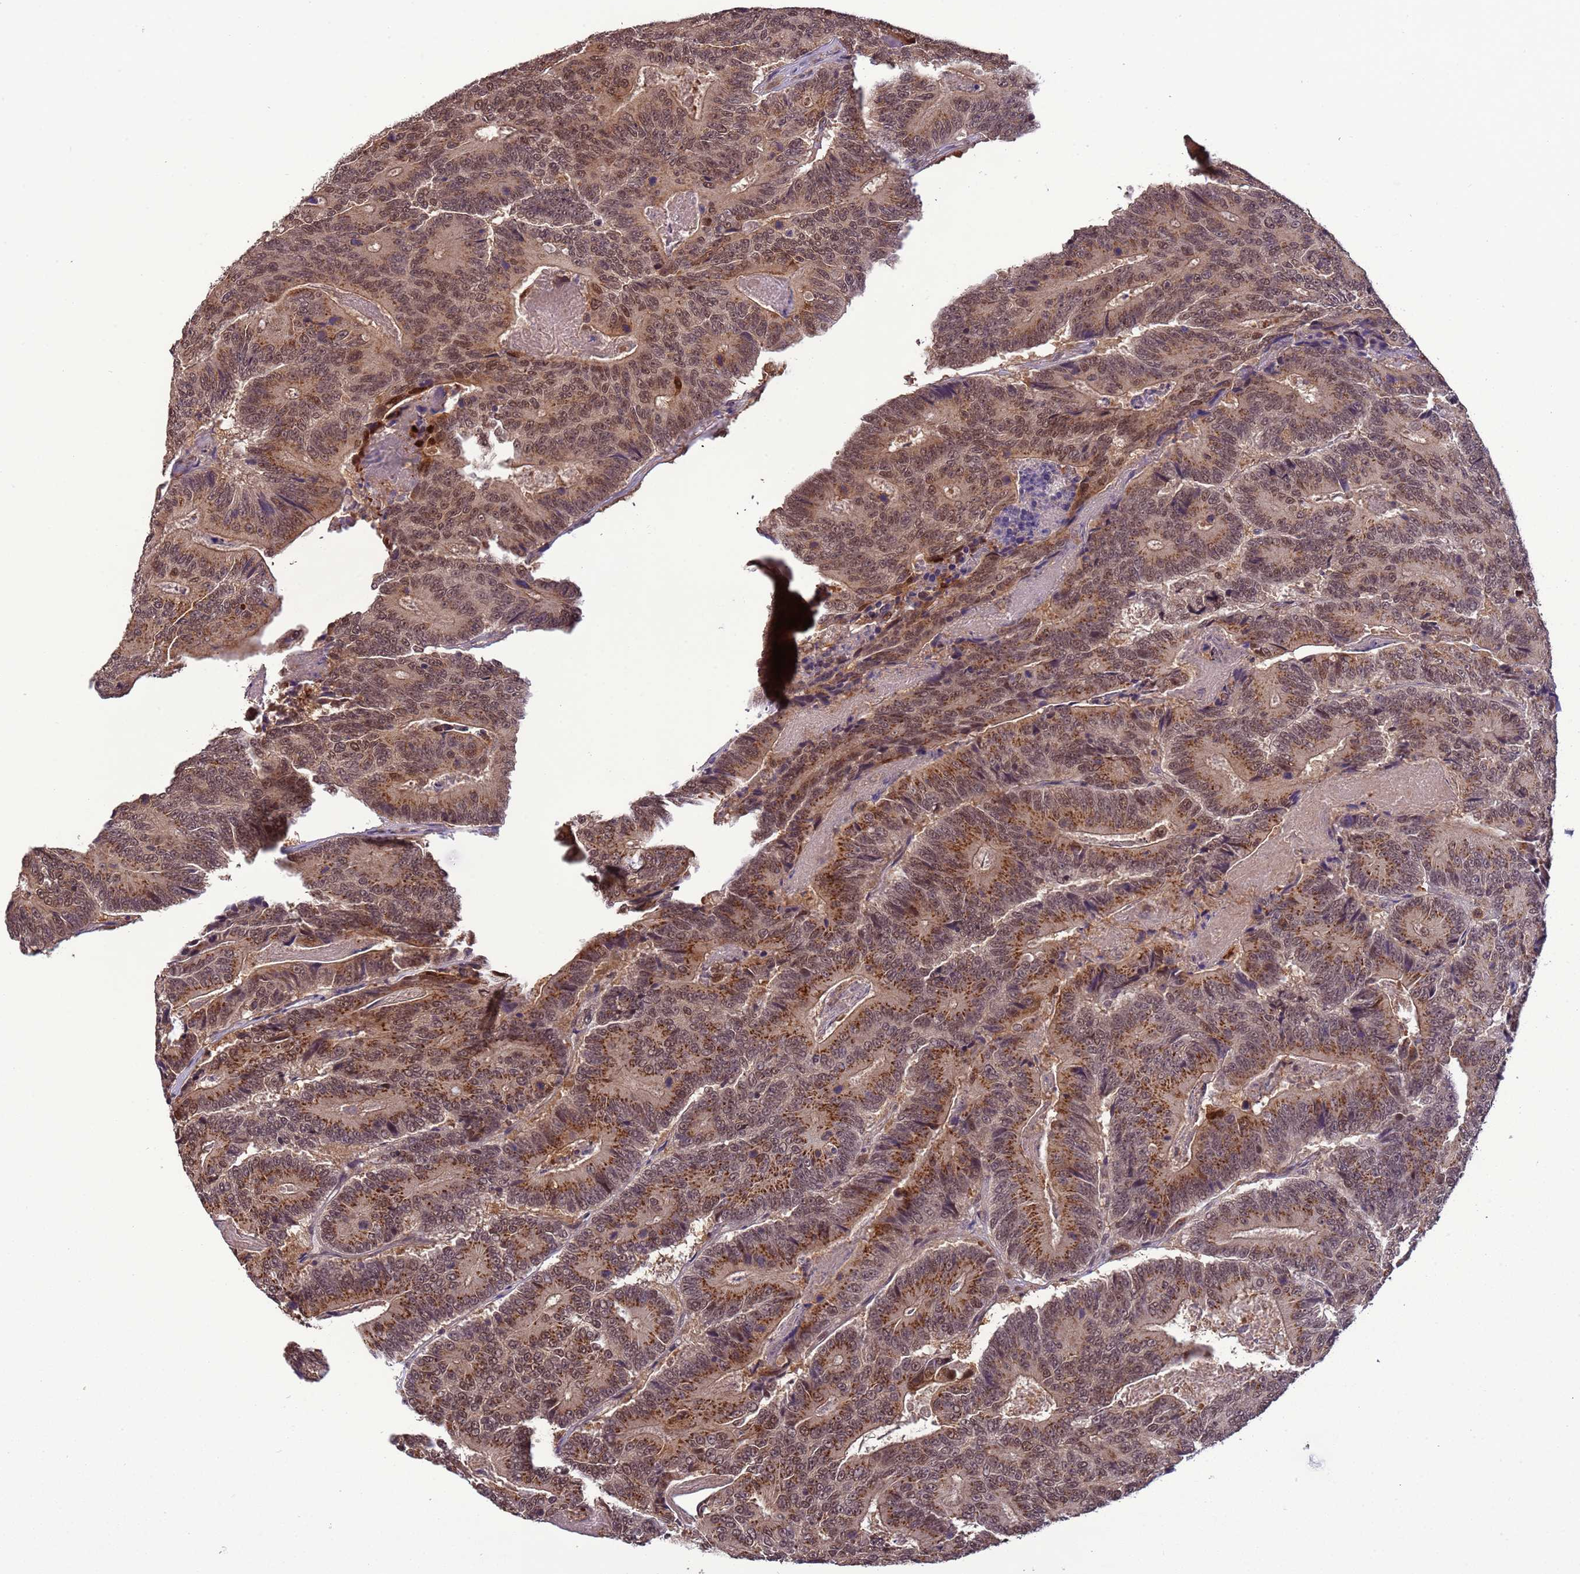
{"staining": {"intensity": "moderate", "quantity": ">75%", "location": "cytoplasmic/membranous,nuclear"}, "tissue": "colorectal cancer", "cell_type": "Tumor cells", "image_type": "cancer", "snomed": [{"axis": "morphology", "description": "Adenocarcinoma, NOS"}, {"axis": "topography", "description": "Colon"}], "caption": "Tumor cells reveal moderate cytoplasmic/membranous and nuclear staining in about >75% of cells in adenocarcinoma (colorectal).", "gene": "ZBTB5", "patient": {"sex": "male", "age": 83}}